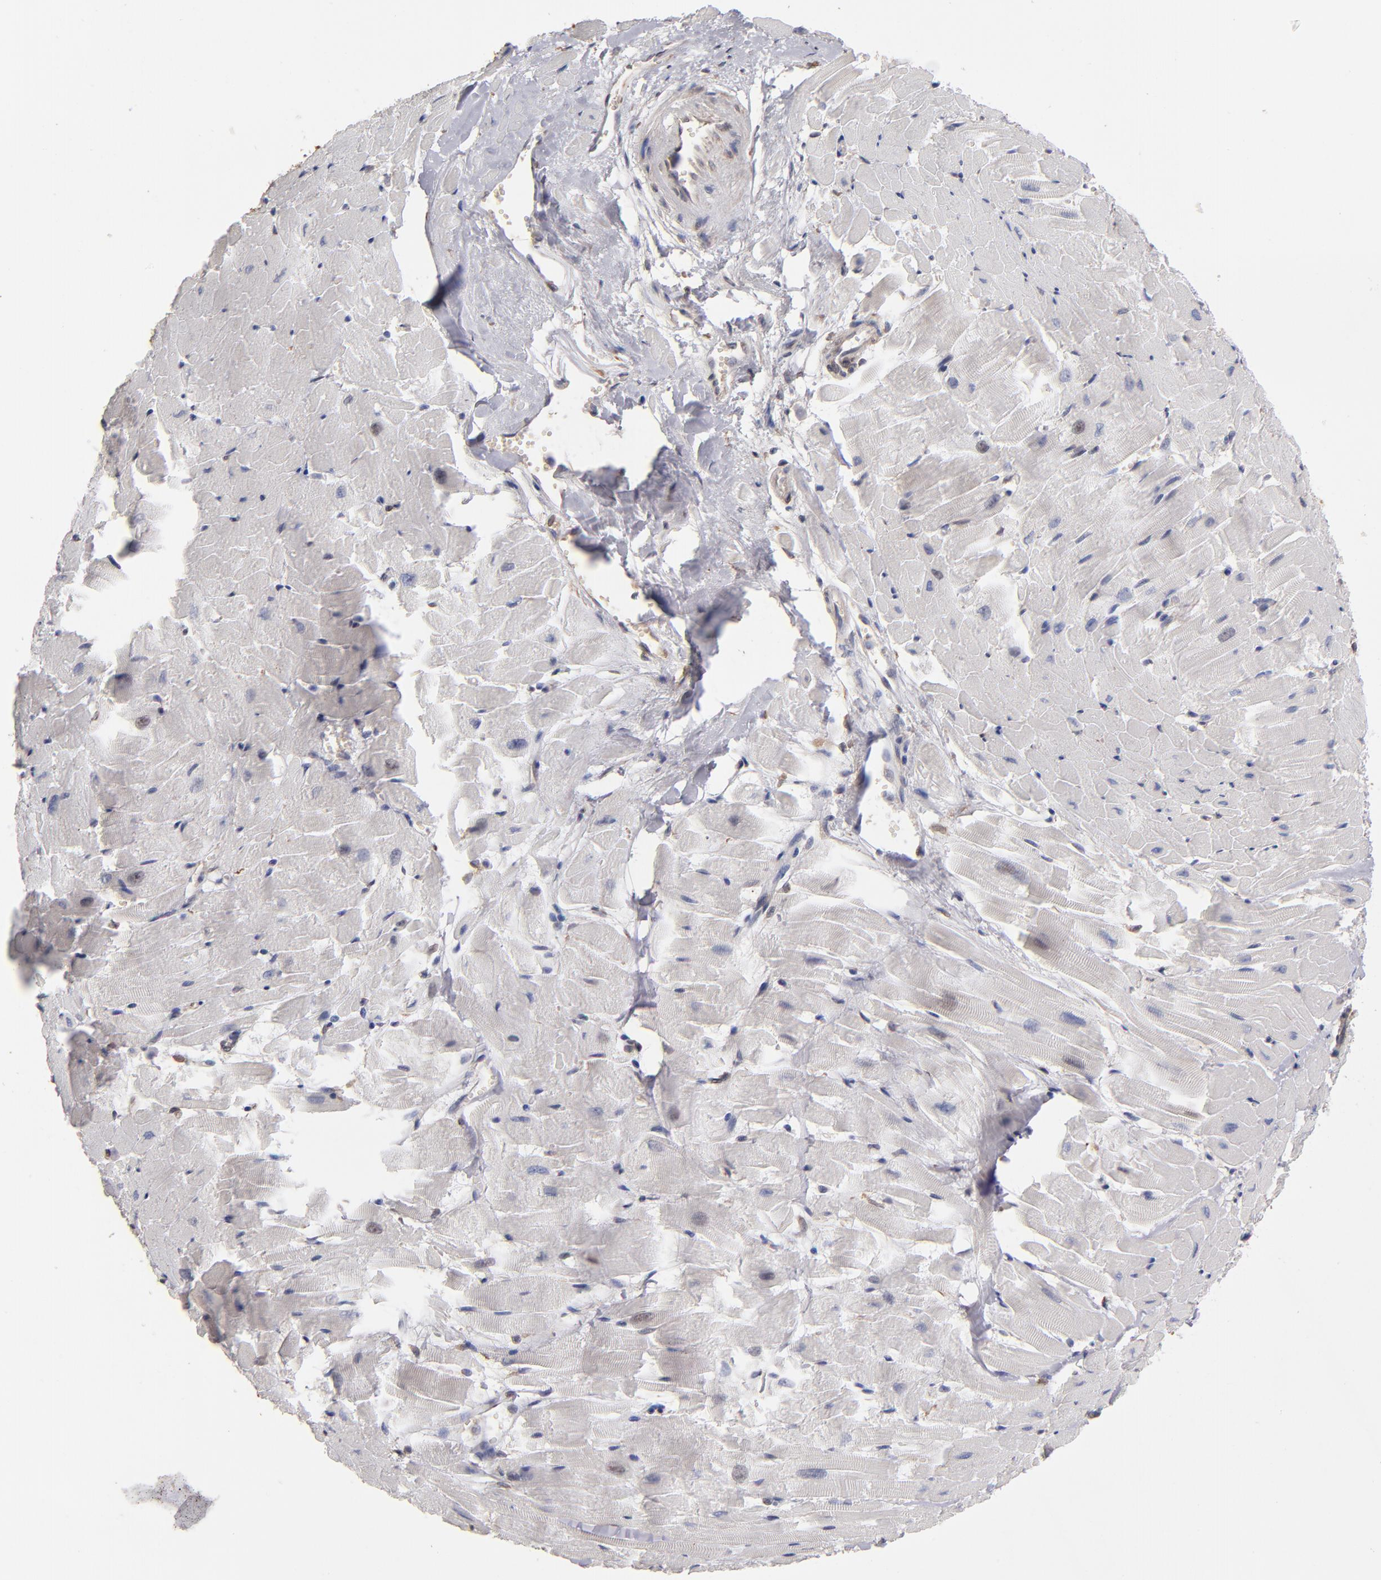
{"staining": {"intensity": "negative", "quantity": "none", "location": "none"}, "tissue": "heart muscle", "cell_type": "Cardiomyocytes", "image_type": "normal", "snomed": [{"axis": "morphology", "description": "Normal tissue, NOS"}, {"axis": "topography", "description": "Heart"}], "caption": "An immunohistochemistry histopathology image of benign heart muscle is shown. There is no staining in cardiomyocytes of heart muscle. (Stains: DAB (3,3'-diaminobenzidine) IHC with hematoxylin counter stain, Microscopy: brightfield microscopy at high magnification).", "gene": "PGRMC1", "patient": {"sex": "female", "age": 19}}